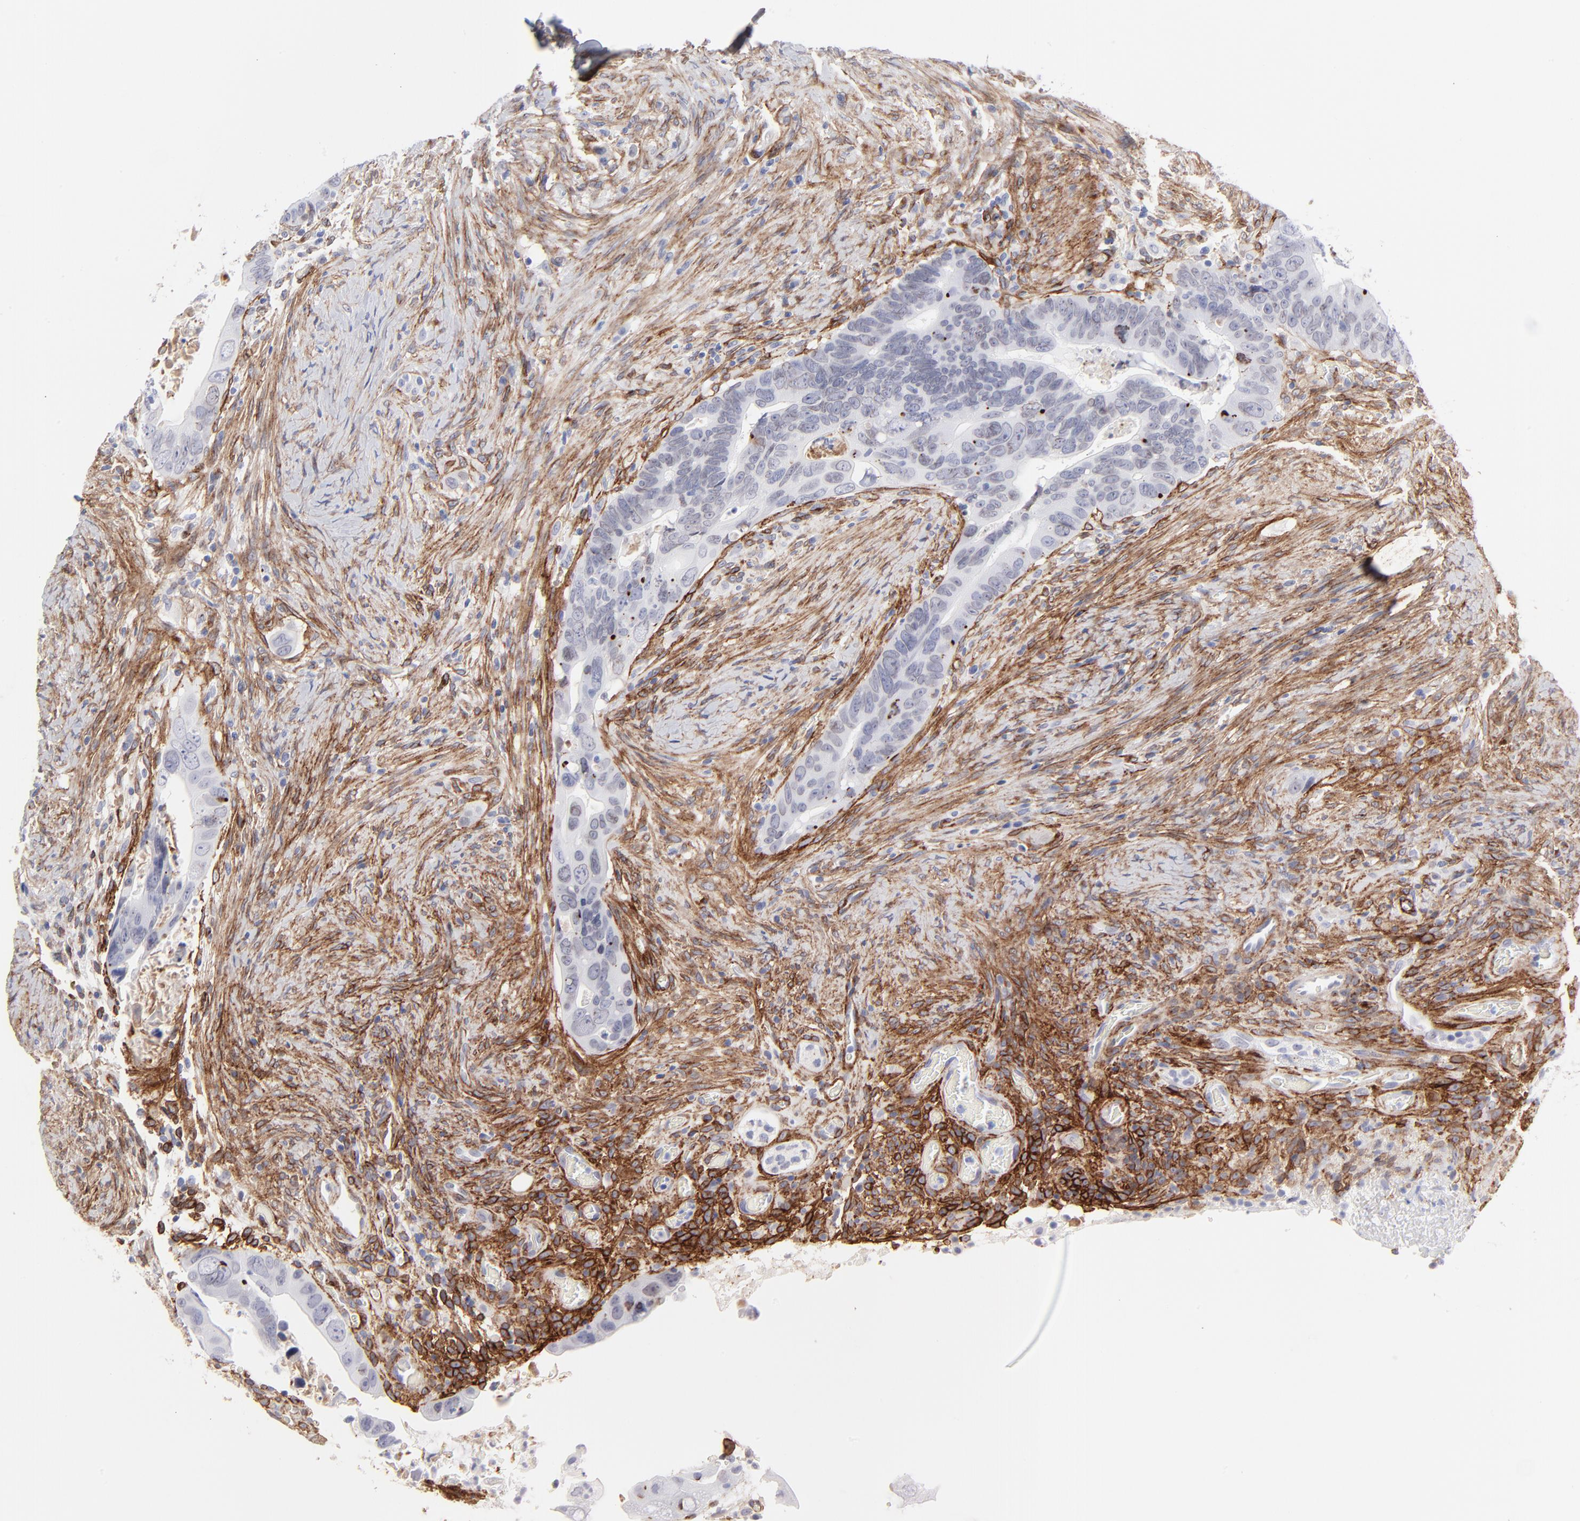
{"staining": {"intensity": "negative", "quantity": "none", "location": "none"}, "tissue": "colorectal cancer", "cell_type": "Tumor cells", "image_type": "cancer", "snomed": [{"axis": "morphology", "description": "Adenocarcinoma, NOS"}, {"axis": "topography", "description": "Rectum"}], "caption": "Protein analysis of colorectal adenocarcinoma displays no significant expression in tumor cells. Brightfield microscopy of immunohistochemistry (IHC) stained with DAB (brown) and hematoxylin (blue), captured at high magnification.", "gene": "PDGFRB", "patient": {"sex": "male", "age": 53}}